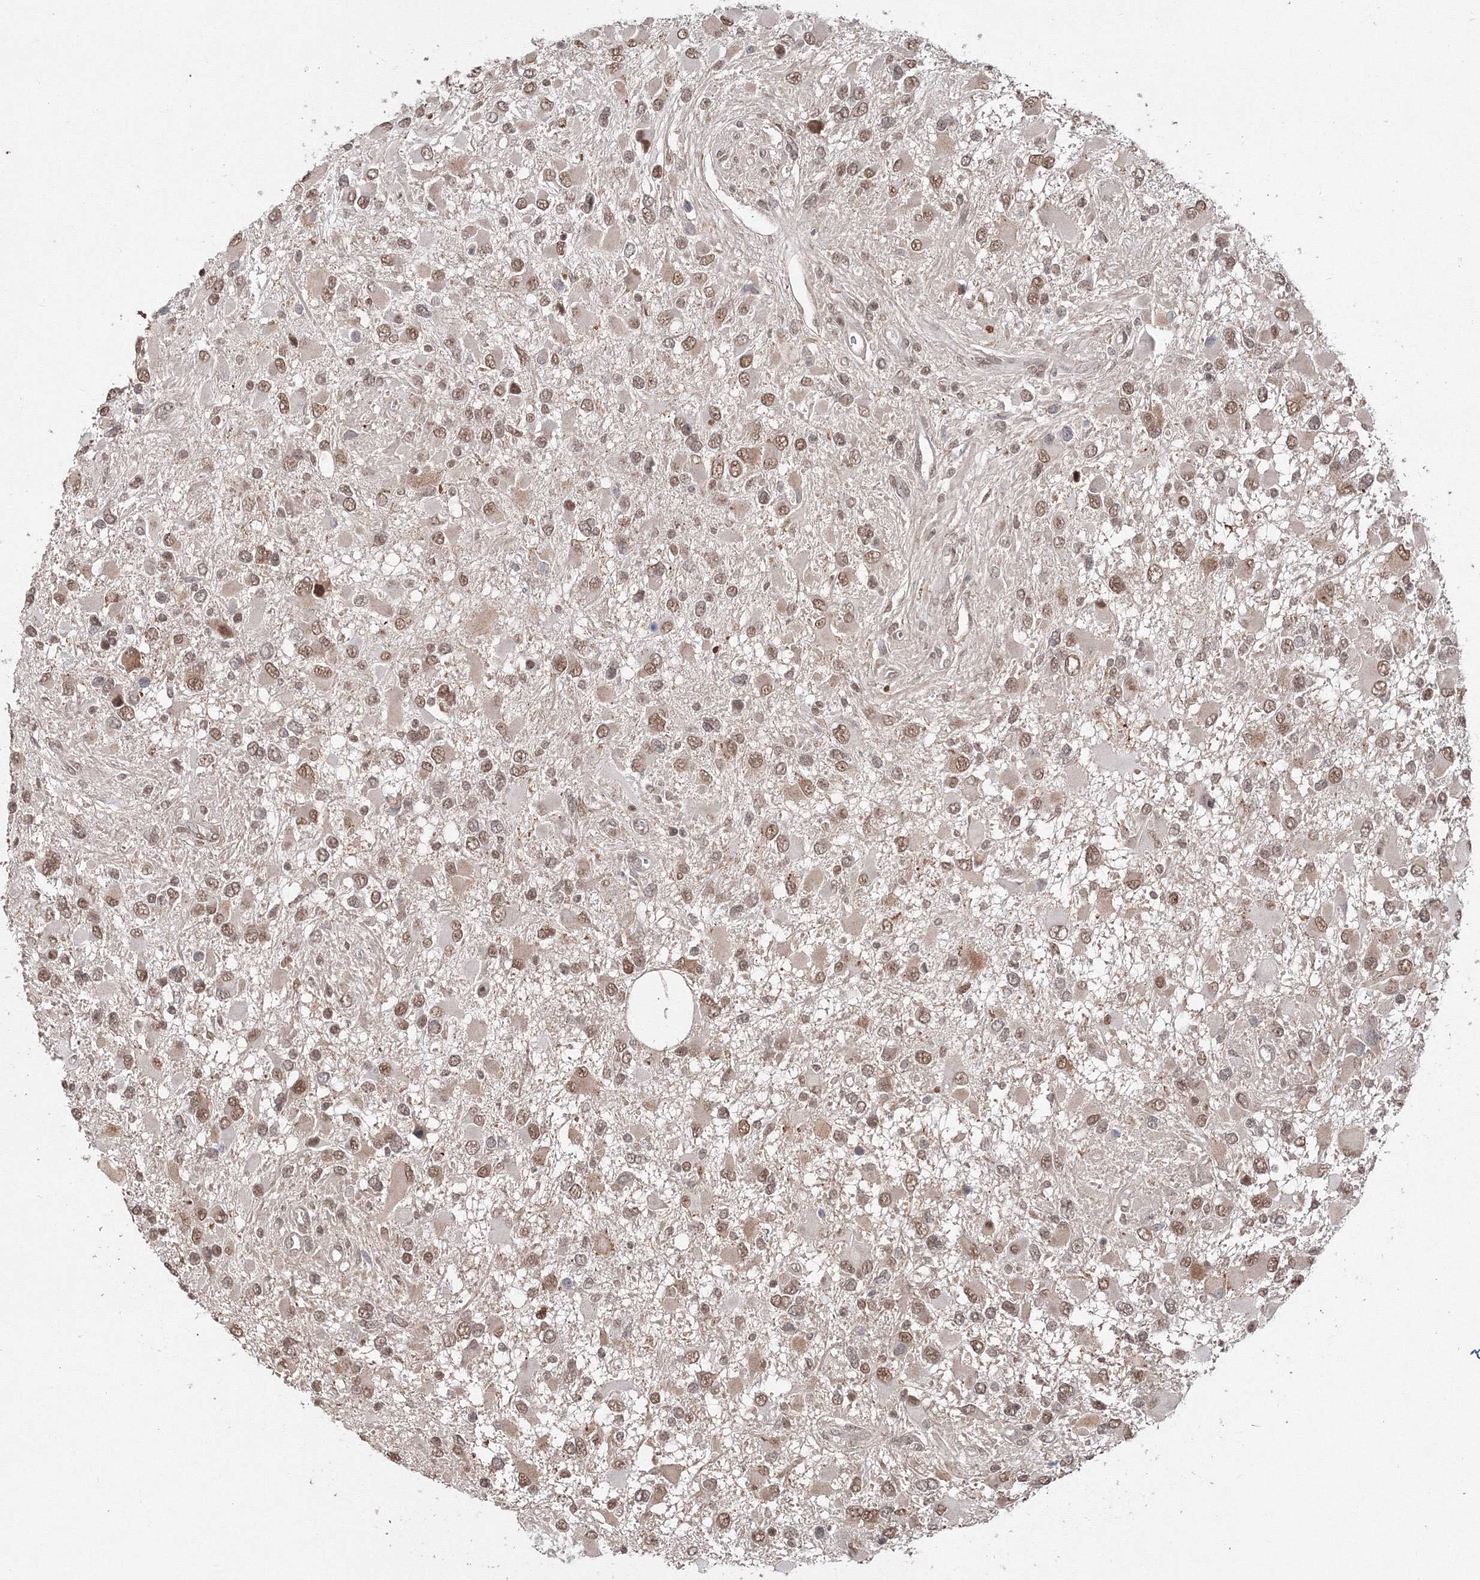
{"staining": {"intensity": "moderate", "quantity": ">75%", "location": "nuclear"}, "tissue": "glioma", "cell_type": "Tumor cells", "image_type": "cancer", "snomed": [{"axis": "morphology", "description": "Glioma, malignant, High grade"}, {"axis": "topography", "description": "Brain"}], "caption": "Brown immunohistochemical staining in malignant high-grade glioma exhibits moderate nuclear positivity in about >75% of tumor cells.", "gene": "IWS1", "patient": {"sex": "male", "age": 53}}